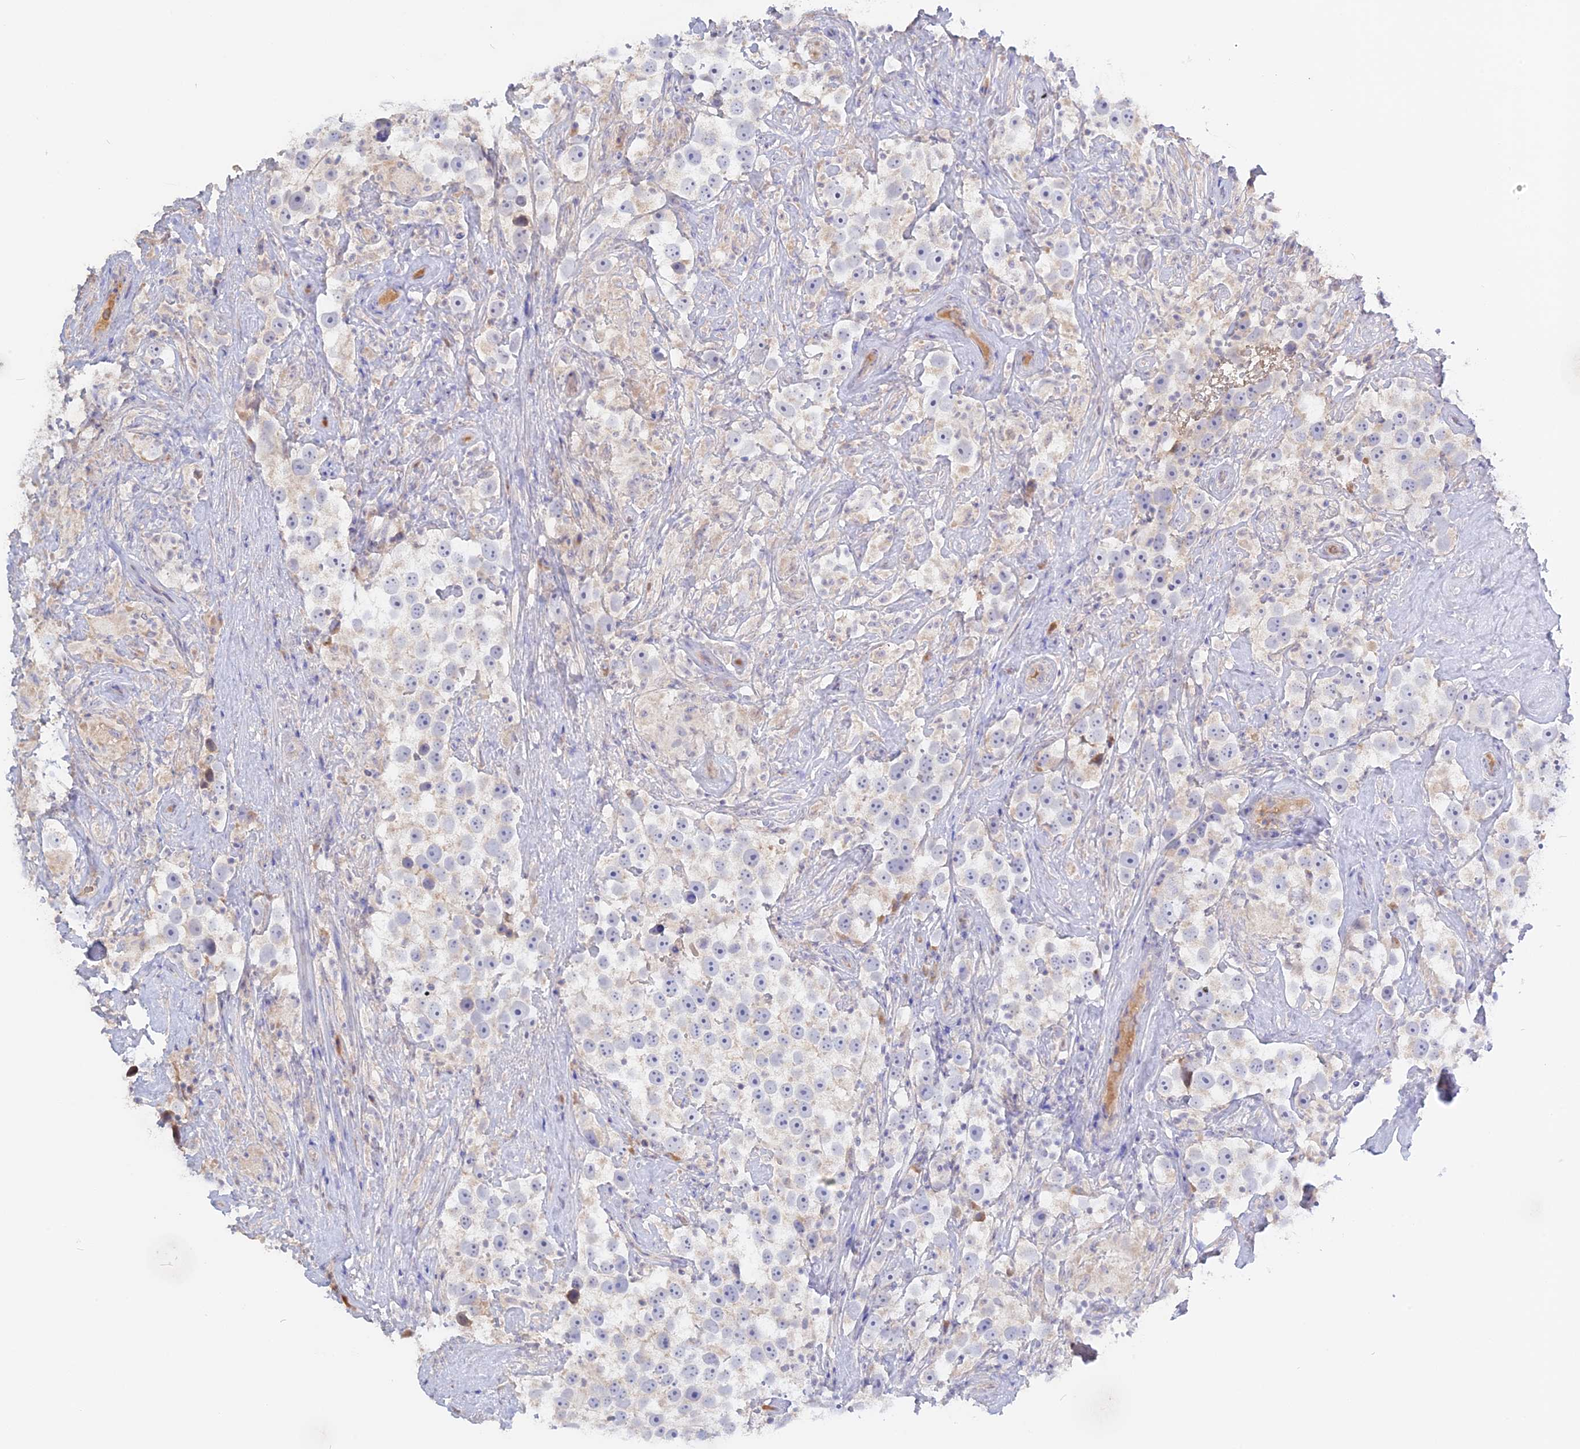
{"staining": {"intensity": "negative", "quantity": "none", "location": "none"}, "tissue": "testis cancer", "cell_type": "Tumor cells", "image_type": "cancer", "snomed": [{"axis": "morphology", "description": "Seminoma, NOS"}, {"axis": "topography", "description": "Testis"}], "caption": "Testis cancer (seminoma) stained for a protein using immunohistochemistry (IHC) displays no staining tumor cells.", "gene": "ADGRA1", "patient": {"sex": "male", "age": 49}}